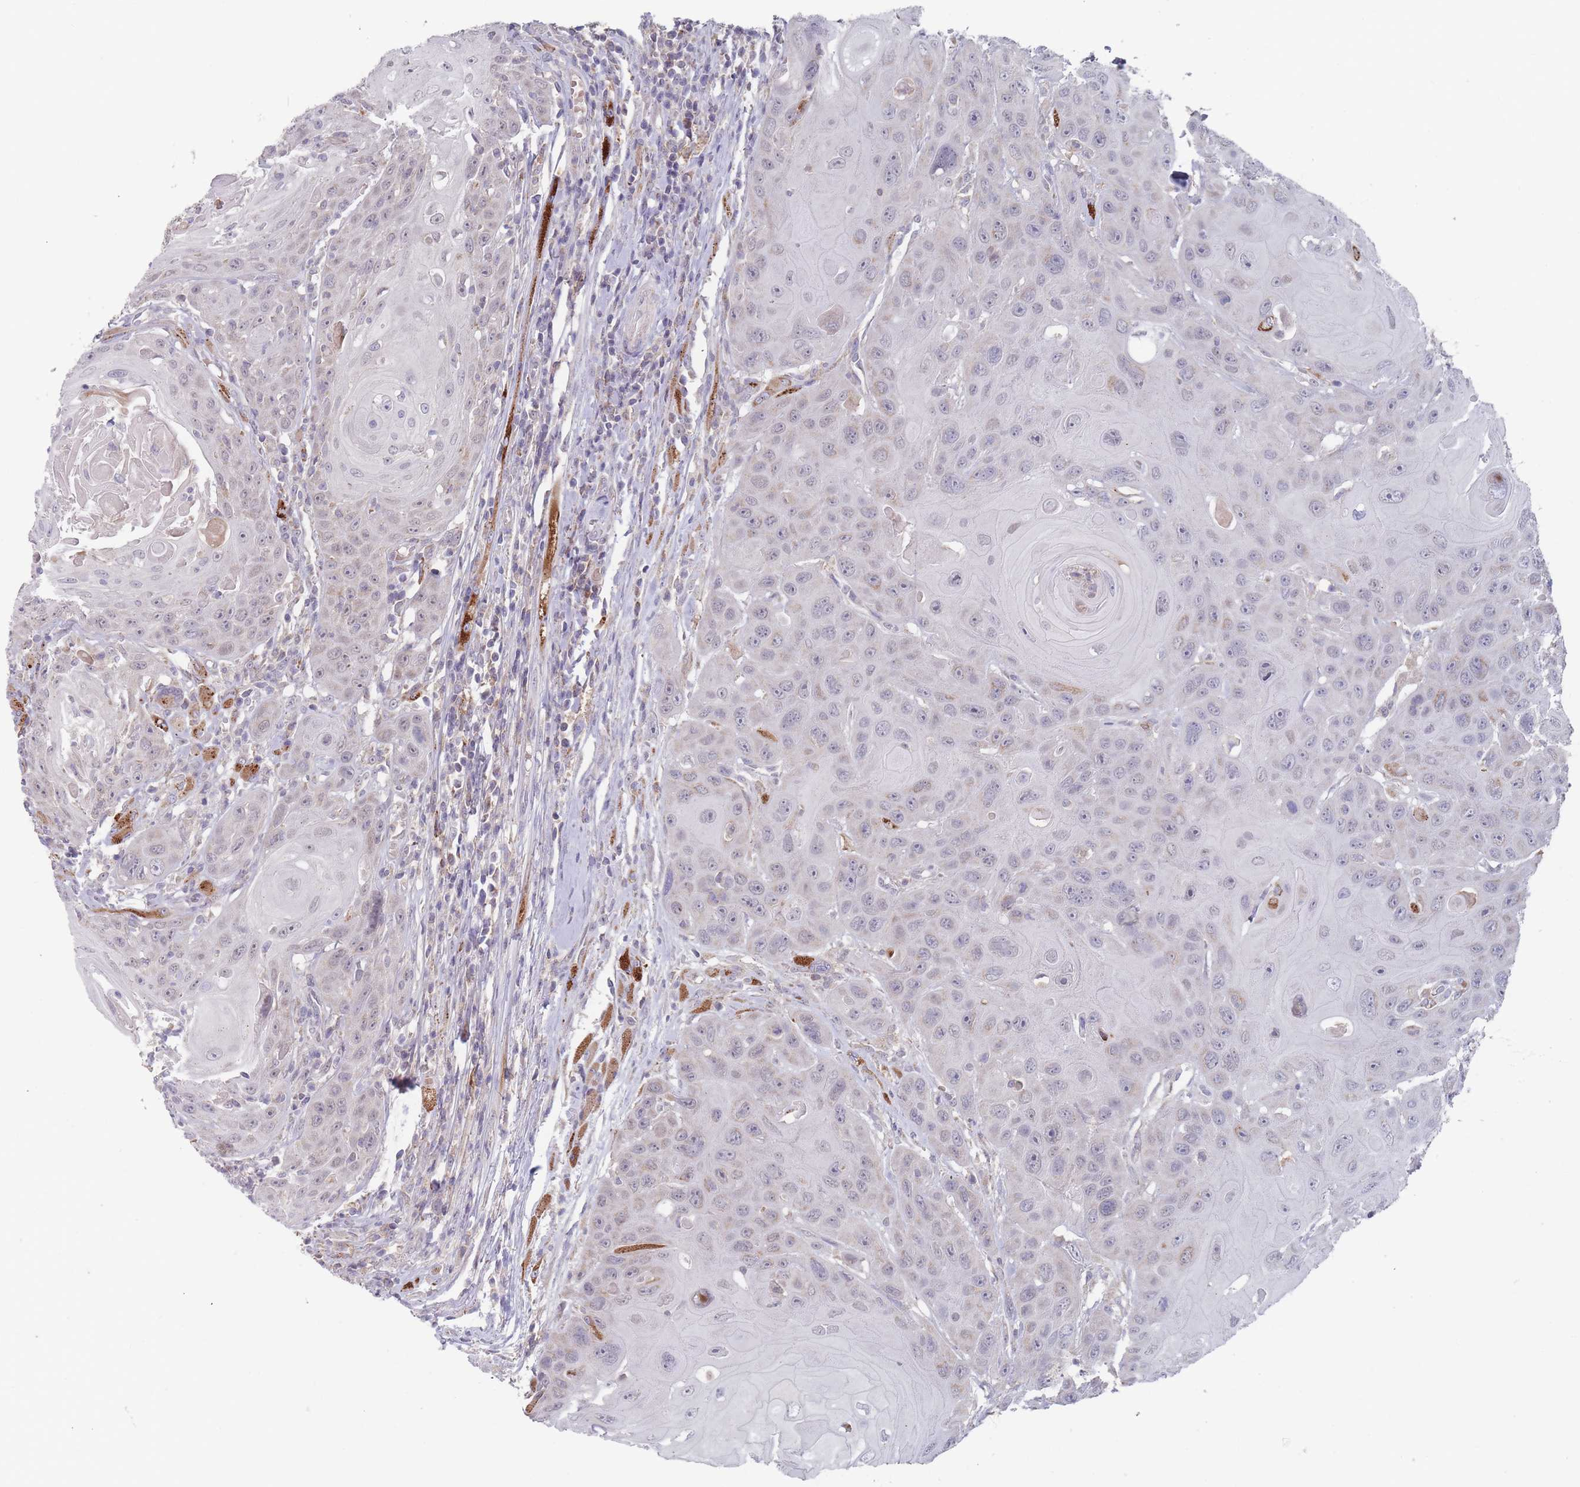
{"staining": {"intensity": "weak", "quantity": "<25%", "location": "nuclear"}, "tissue": "head and neck cancer", "cell_type": "Tumor cells", "image_type": "cancer", "snomed": [{"axis": "morphology", "description": "Squamous cell carcinoma, NOS"}, {"axis": "topography", "description": "Head-Neck"}], "caption": "The immunohistochemistry micrograph has no significant staining in tumor cells of head and neck squamous cell carcinoma tissue.", "gene": "PEX7", "patient": {"sex": "female", "age": 59}}